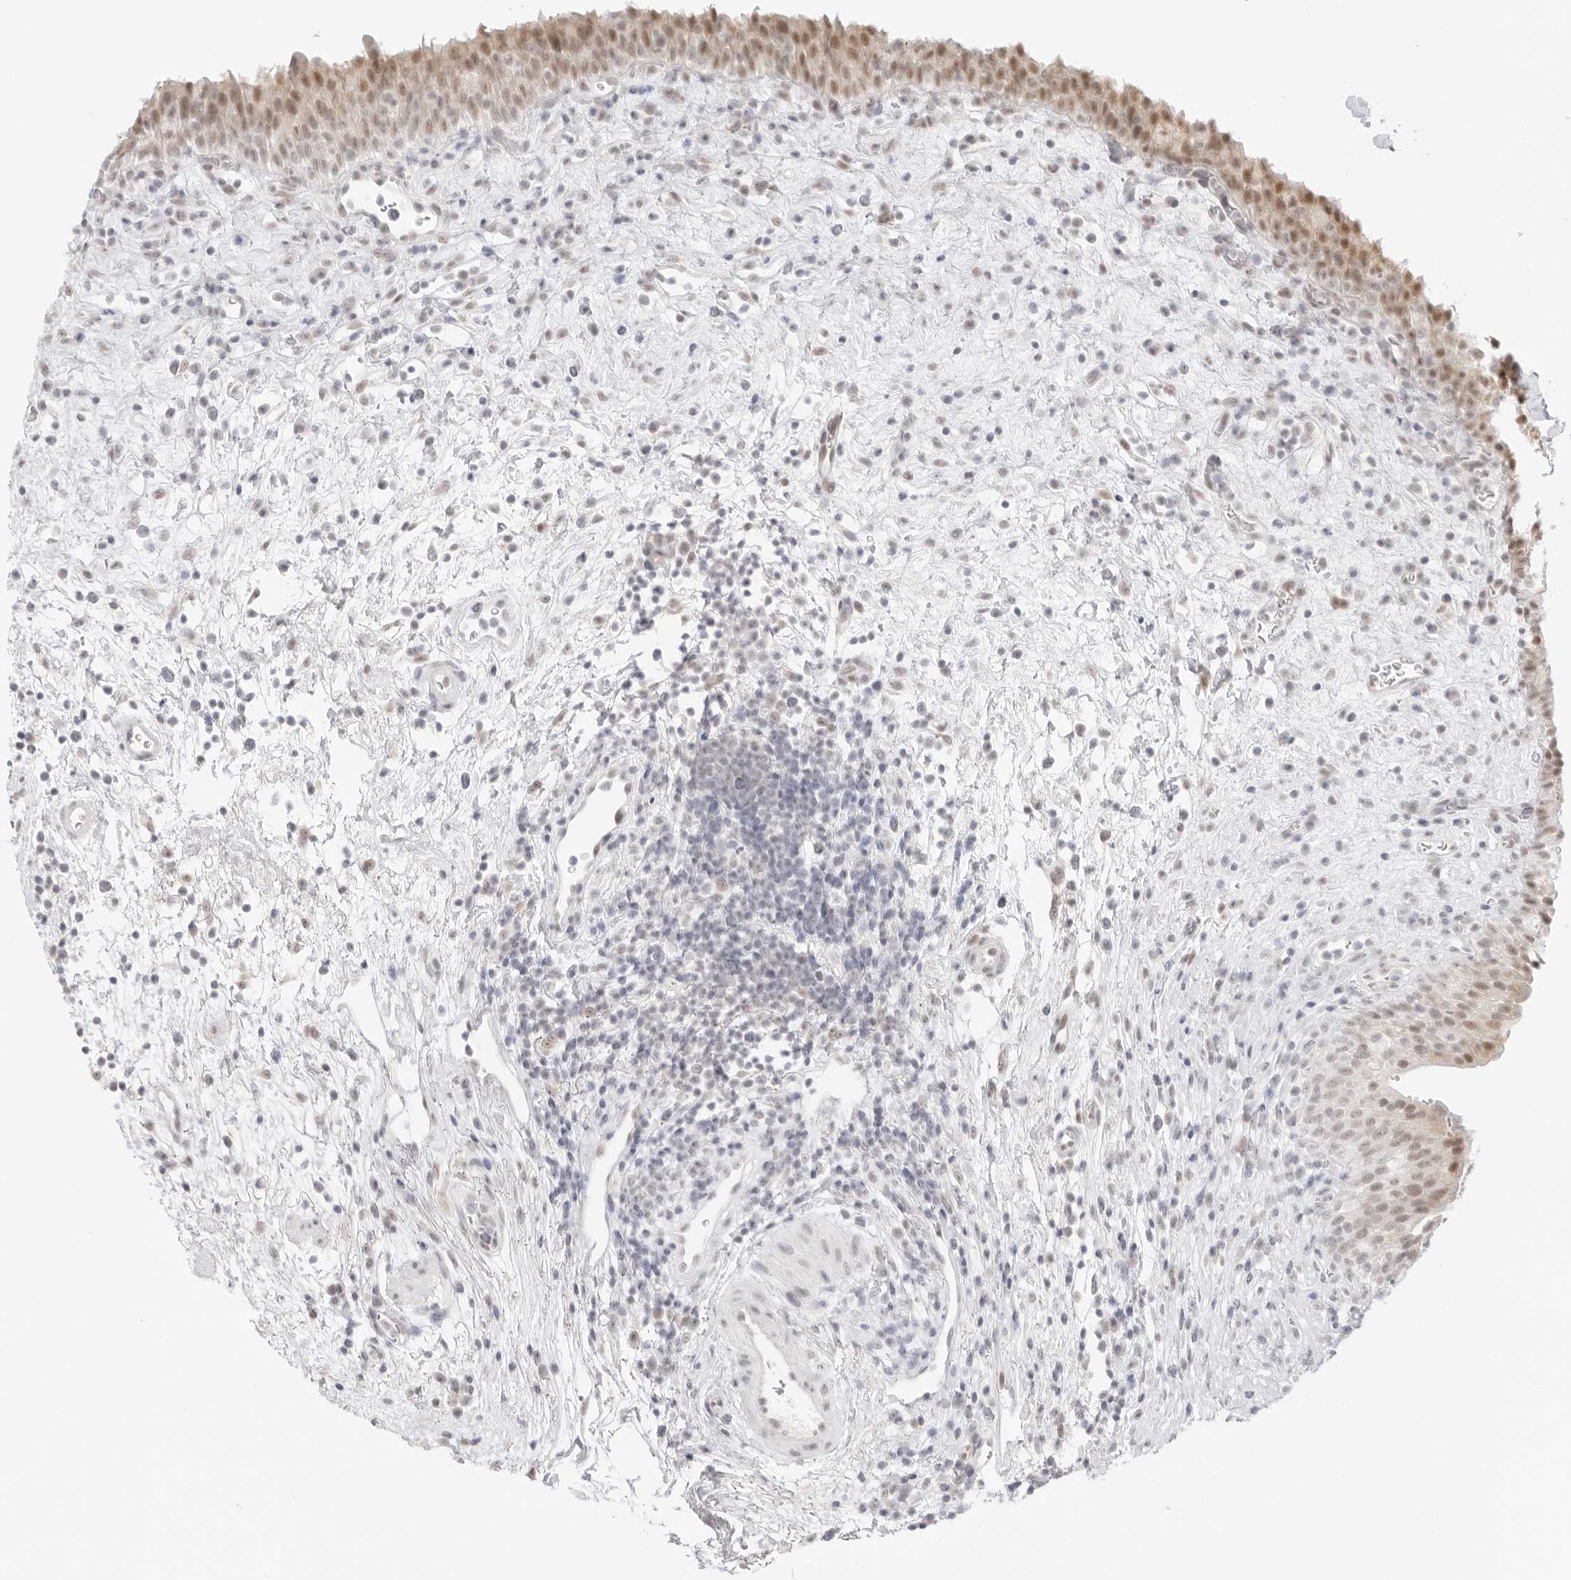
{"staining": {"intensity": "moderate", "quantity": ">75%", "location": "nuclear"}, "tissue": "urinary bladder", "cell_type": "Urothelial cells", "image_type": "normal", "snomed": [{"axis": "morphology", "description": "Normal tissue, NOS"}, {"axis": "morphology", "description": "Inflammation, NOS"}, {"axis": "topography", "description": "Urinary bladder"}], "caption": "About >75% of urothelial cells in benign urinary bladder exhibit moderate nuclear protein positivity as visualized by brown immunohistochemical staining.", "gene": "MED18", "patient": {"sex": "female", "age": 75}}